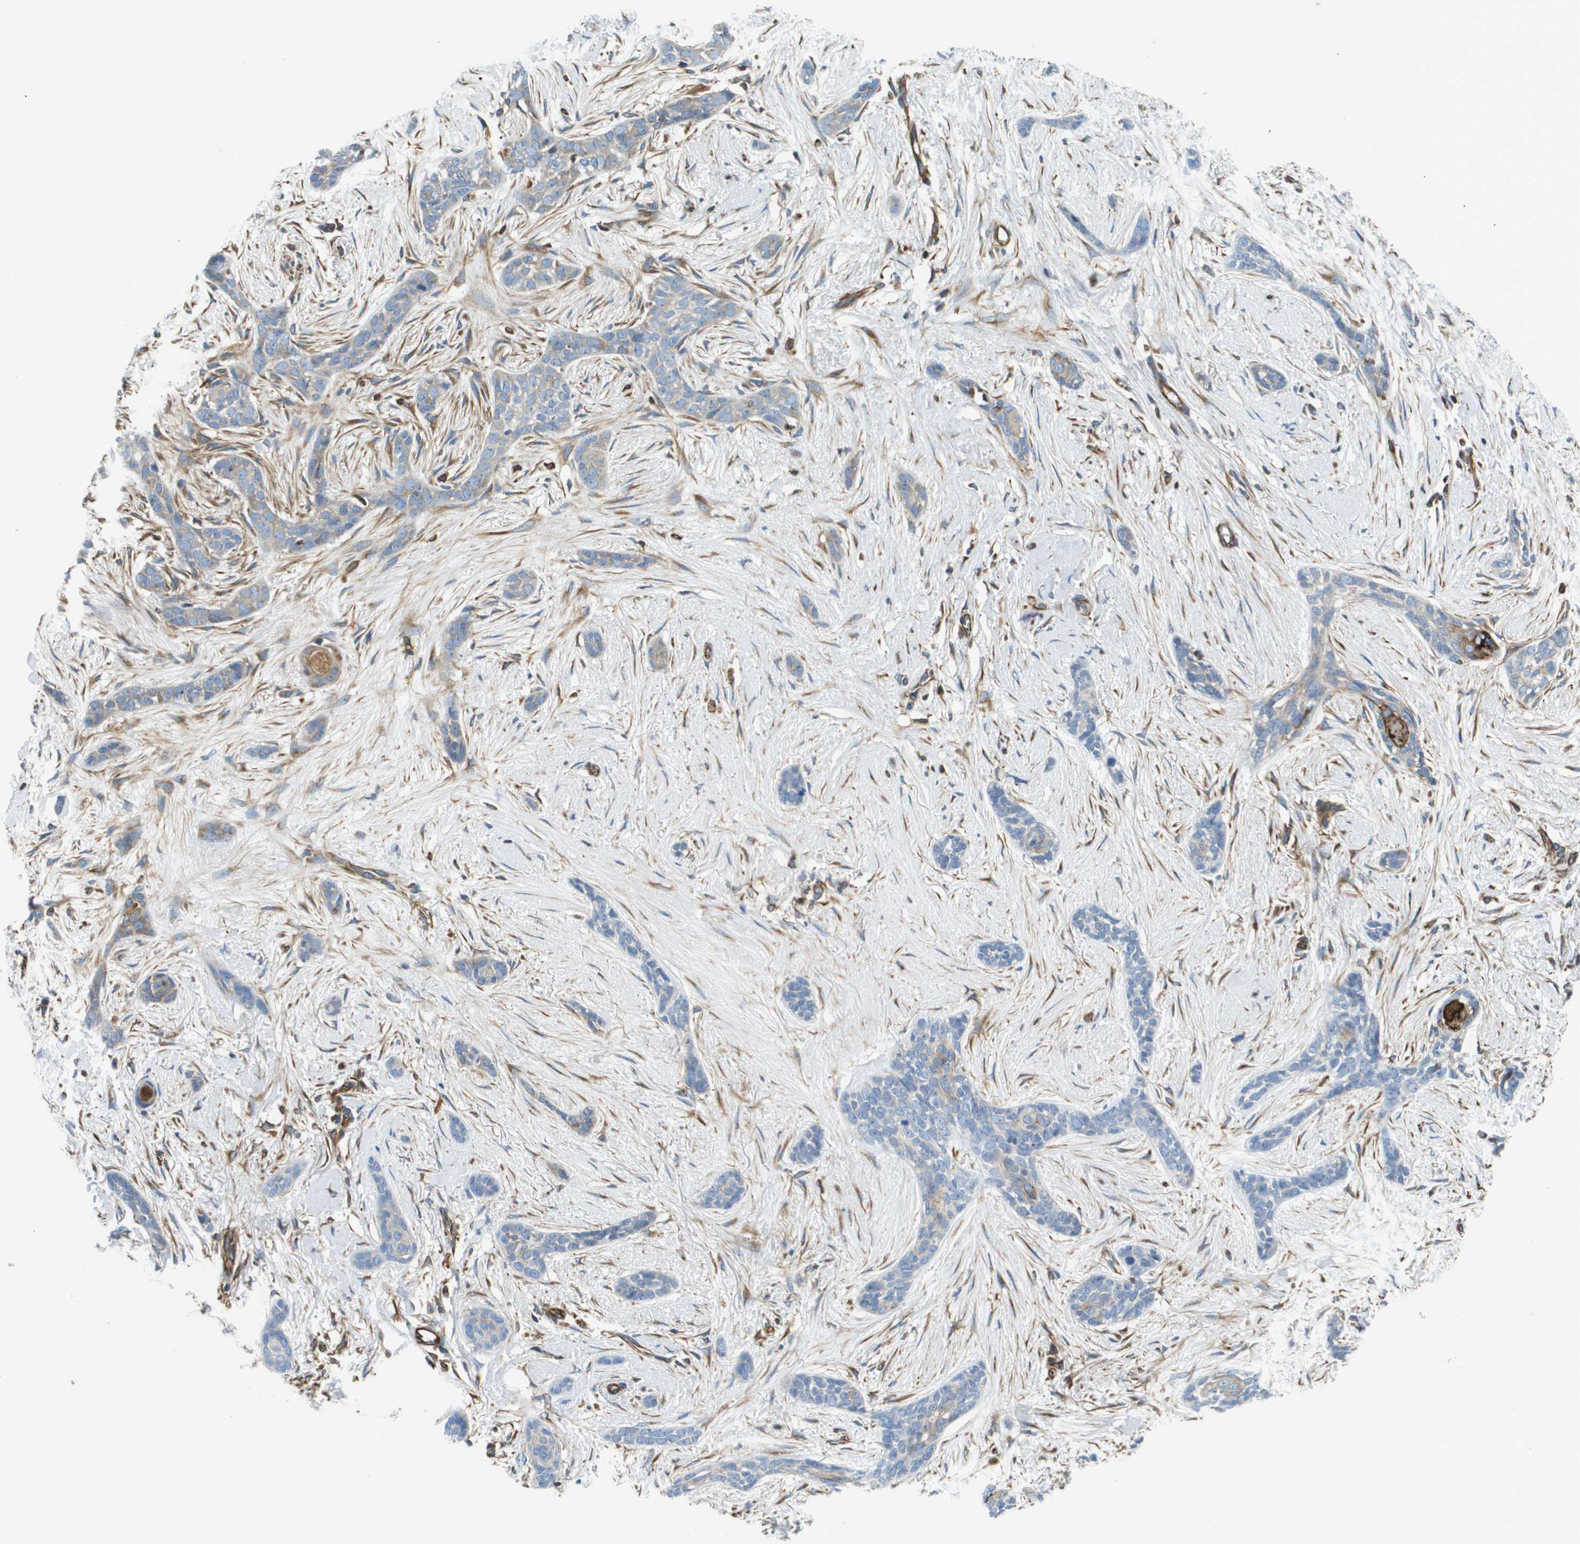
{"staining": {"intensity": "weak", "quantity": "<25%", "location": "cytoplasmic/membranous"}, "tissue": "skin cancer", "cell_type": "Tumor cells", "image_type": "cancer", "snomed": [{"axis": "morphology", "description": "Basal cell carcinoma"}, {"axis": "morphology", "description": "Adnexal tumor, benign"}, {"axis": "topography", "description": "Skin"}], "caption": "Tumor cells show no significant protein positivity in skin cancer.", "gene": "HSD17B12", "patient": {"sex": "female", "age": 42}}